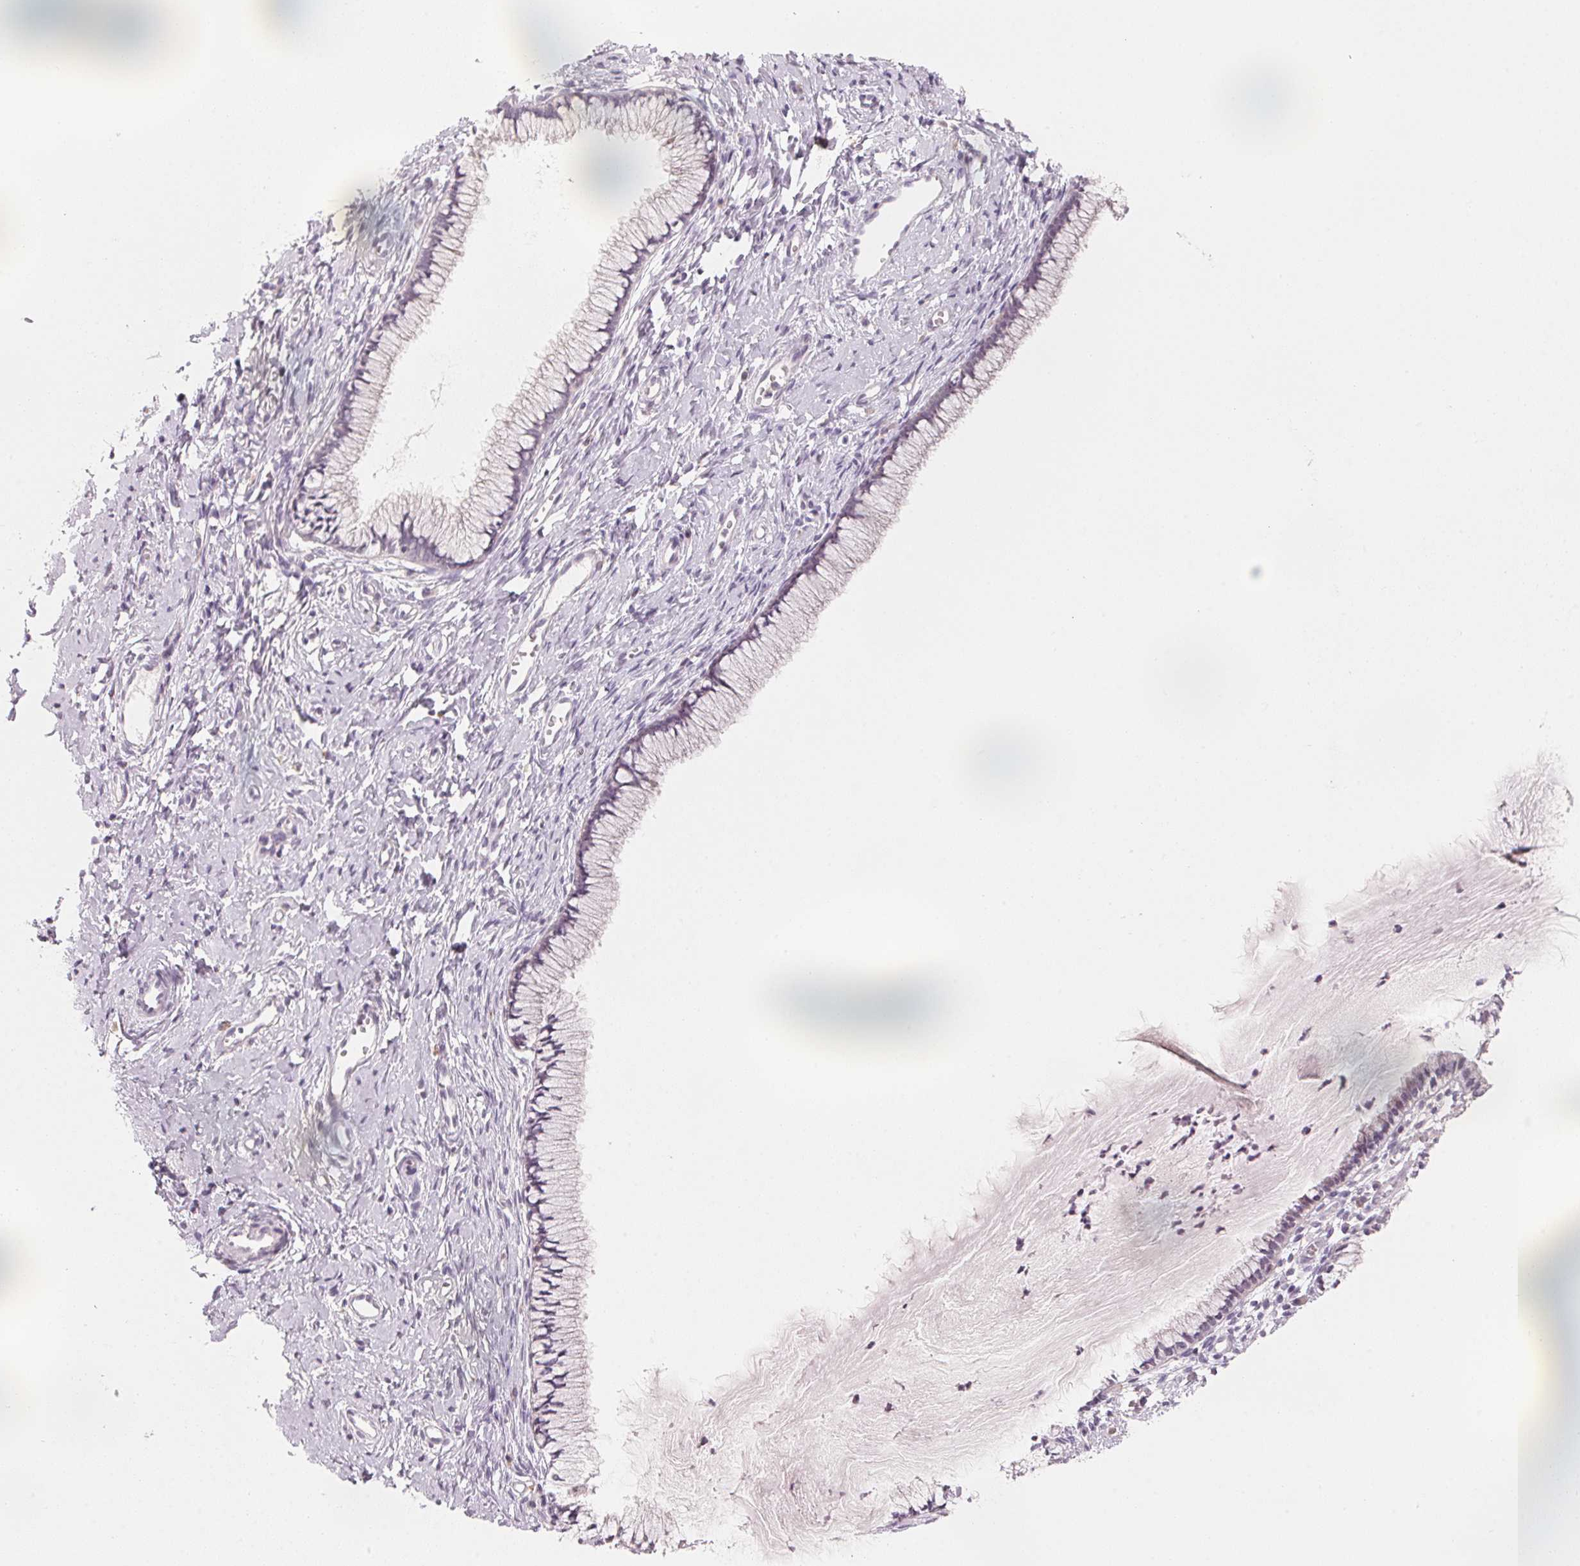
{"staining": {"intensity": "negative", "quantity": "none", "location": "none"}, "tissue": "cervix", "cell_type": "Glandular cells", "image_type": "normal", "snomed": [{"axis": "morphology", "description": "Normal tissue, NOS"}, {"axis": "topography", "description": "Cervix"}], "caption": "DAB immunohistochemical staining of benign cervix demonstrates no significant positivity in glandular cells.", "gene": "ANKRD31", "patient": {"sex": "female", "age": 40}}